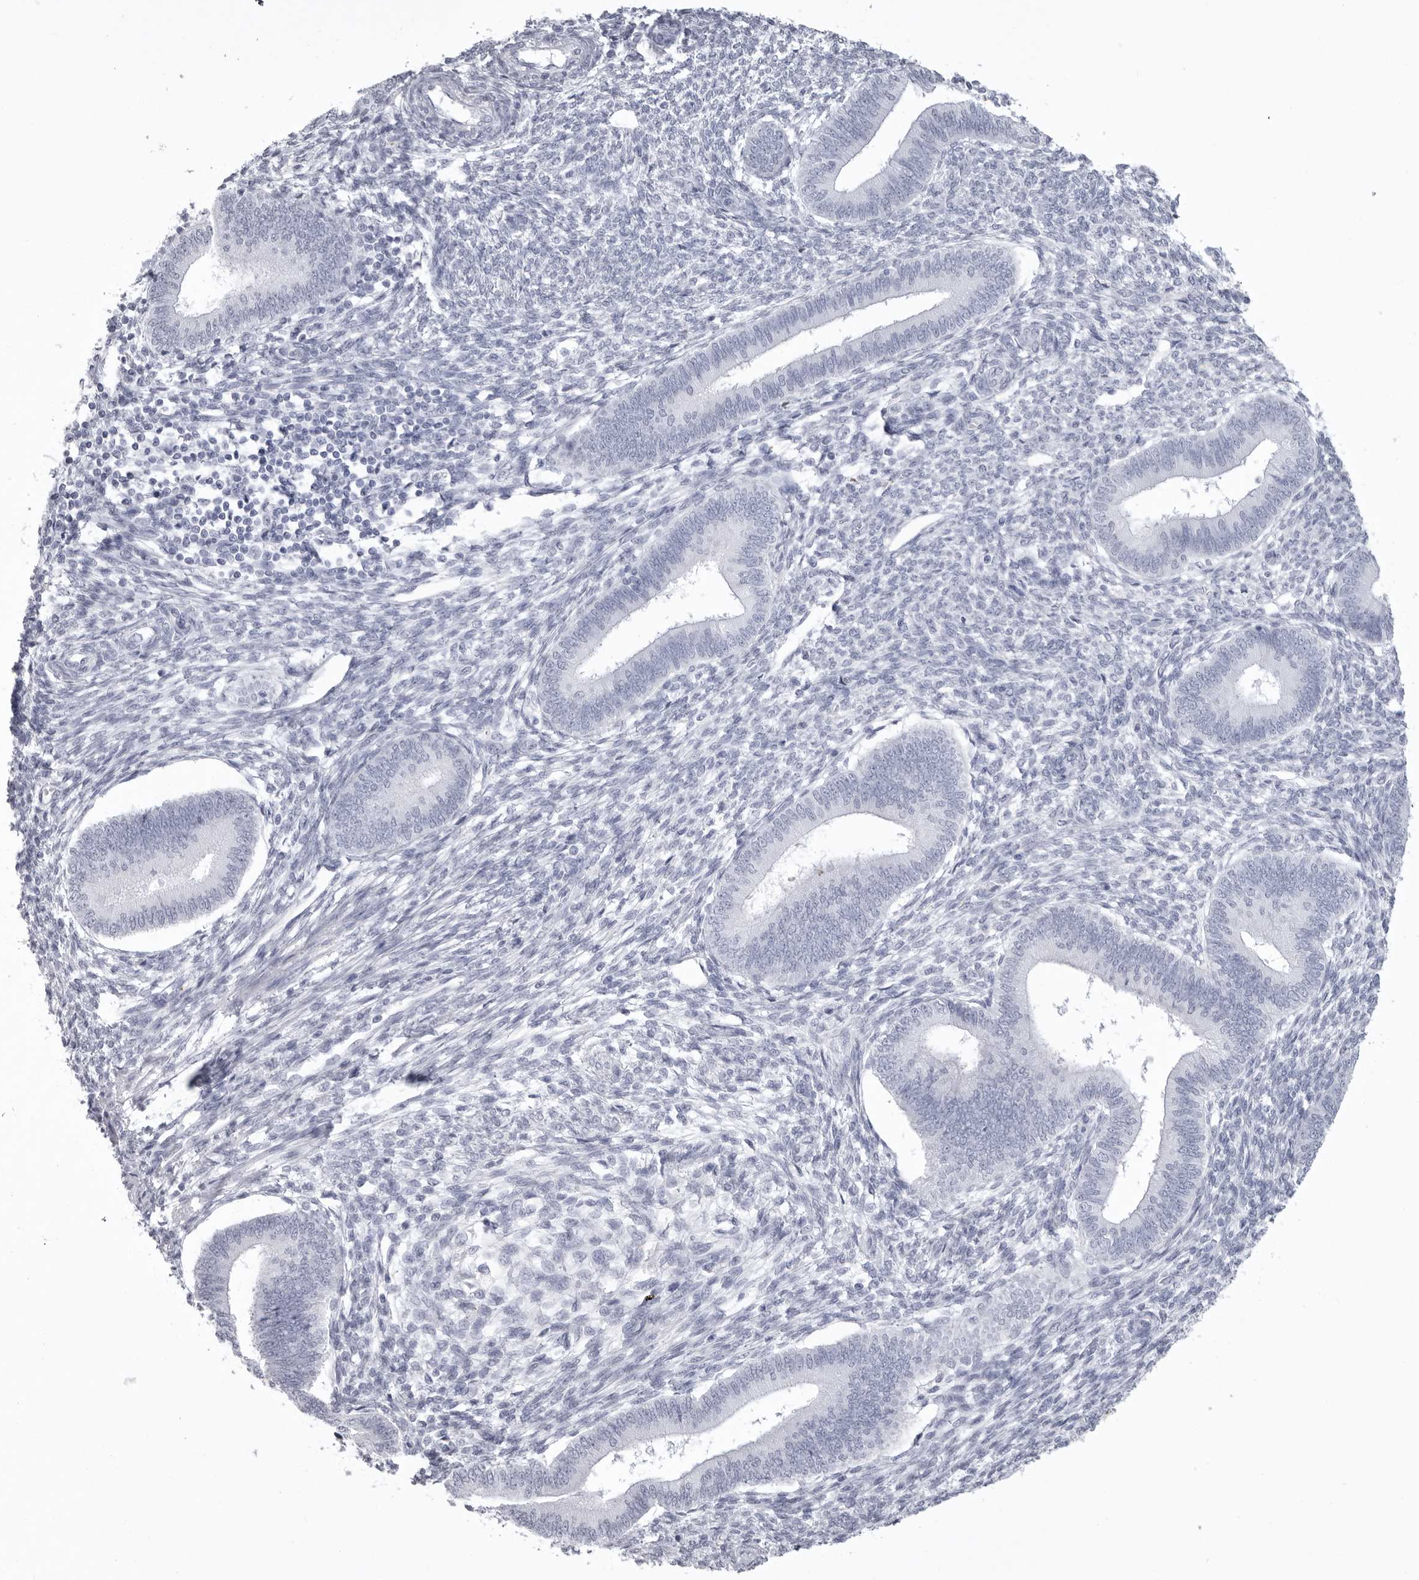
{"staining": {"intensity": "negative", "quantity": "none", "location": "none"}, "tissue": "endometrium", "cell_type": "Cells in endometrial stroma", "image_type": "normal", "snomed": [{"axis": "morphology", "description": "Normal tissue, NOS"}, {"axis": "topography", "description": "Endometrium"}], "caption": "A high-resolution image shows IHC staining of benign endometrium, which displays no significant staining in cells in endometrial stroma.", "gene": "KLK9", "patient": {"sex": "female", "age": 46}}